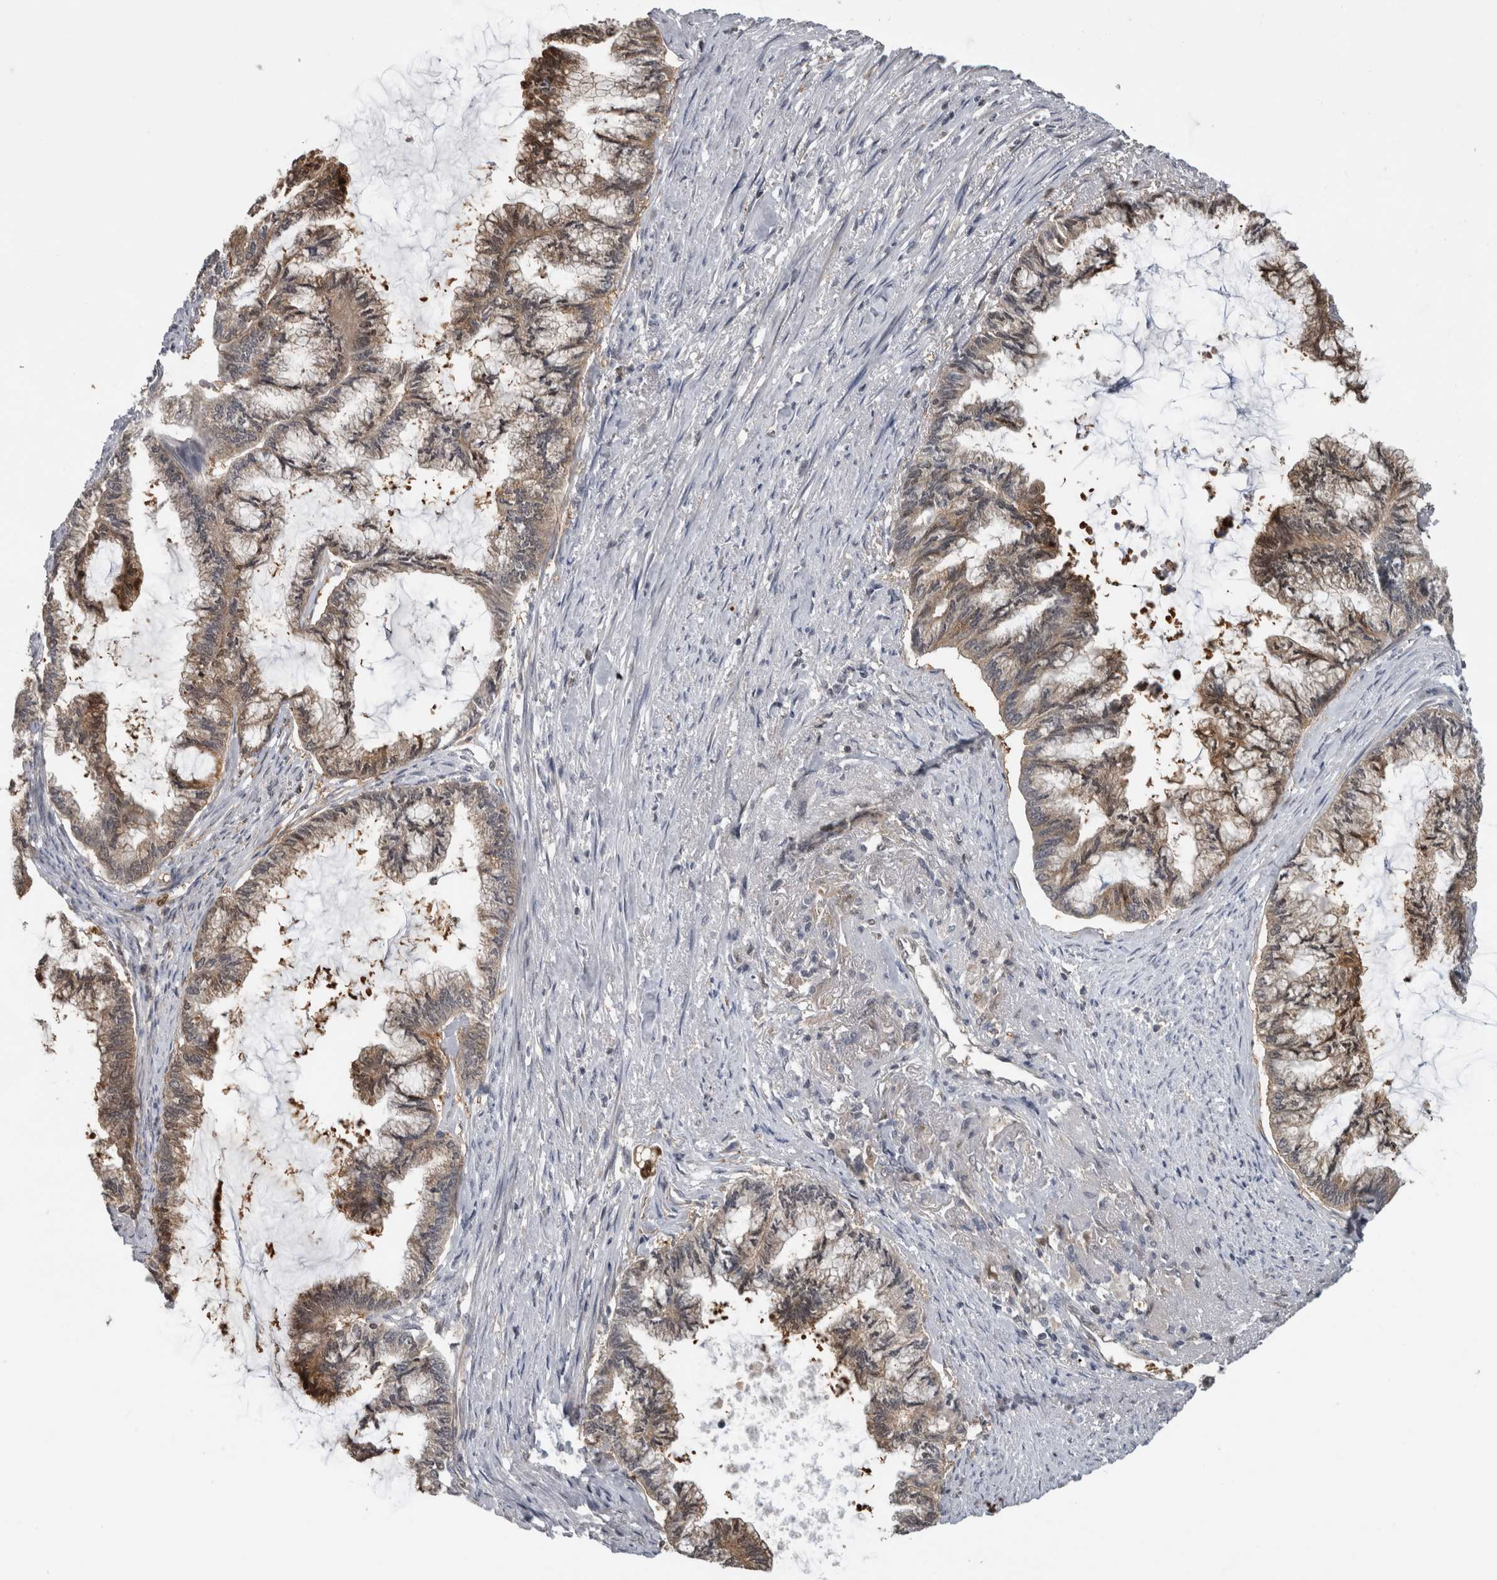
{"staining": {"intensity": "weak", "quantity": "25%-75%", "location": "cytoplasmic/membranous"}, "tissue": "endometrial cancer", "cell_type": "Tumor cells", "image_type": "cancer", "snomed": [{"axis": "morphology", "description": "Adenocarcinoma, NOS"}, {"axis": "topography", "description": "Endometrium"}], "caption": "Brown immunohistochemical staining in endometrial cancer shows weak cytoplasmic/membranous expression in approximately 25%-75% of tumor cells.", "gene": "USH1G", "patient": {"sex": "female", "age": 86}}